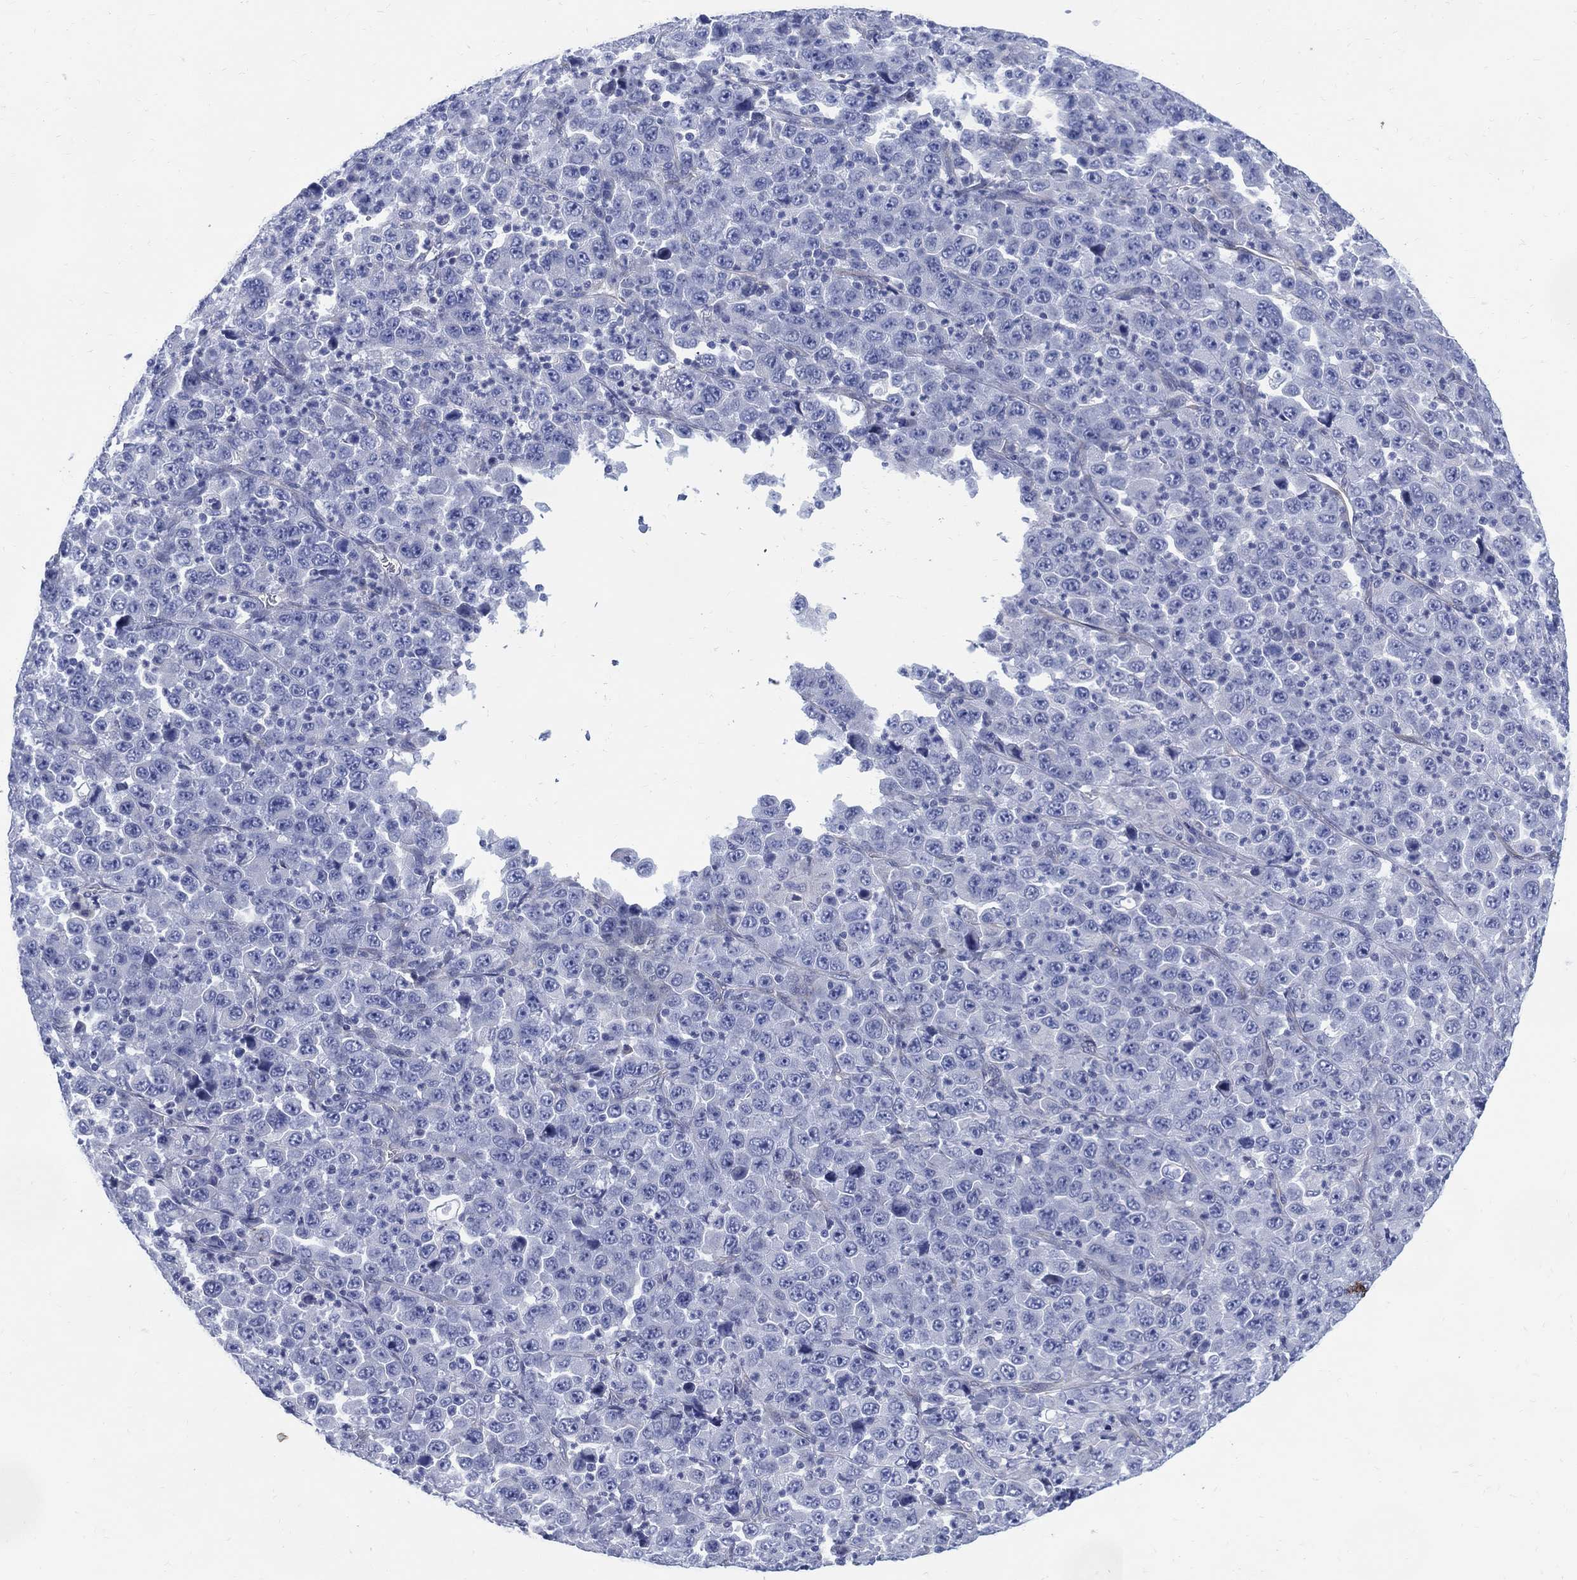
{"staining": {"intensity": "negative", "quantity": "none", "location": "none"}, "tissue": "stomach cancer", "cell_type": "Tumor cells", "image_type": "cancer", "snomed": [{"axis": "morphology", "description": "Normal tissue, NOS"}, {"axis": "morphology", "description": "Adenocarcinoma, NOS"}, {"axis": "topography", "description": "Stomach, upper"}, {"axis": "topography", "description": "Stomach"}], "caption": "This is an IHC photomicrograph of stomach cancer. There is no positivity in tumor cells.", "gene": "DDI1", "patient": {"sex": "male", "age": 59}}